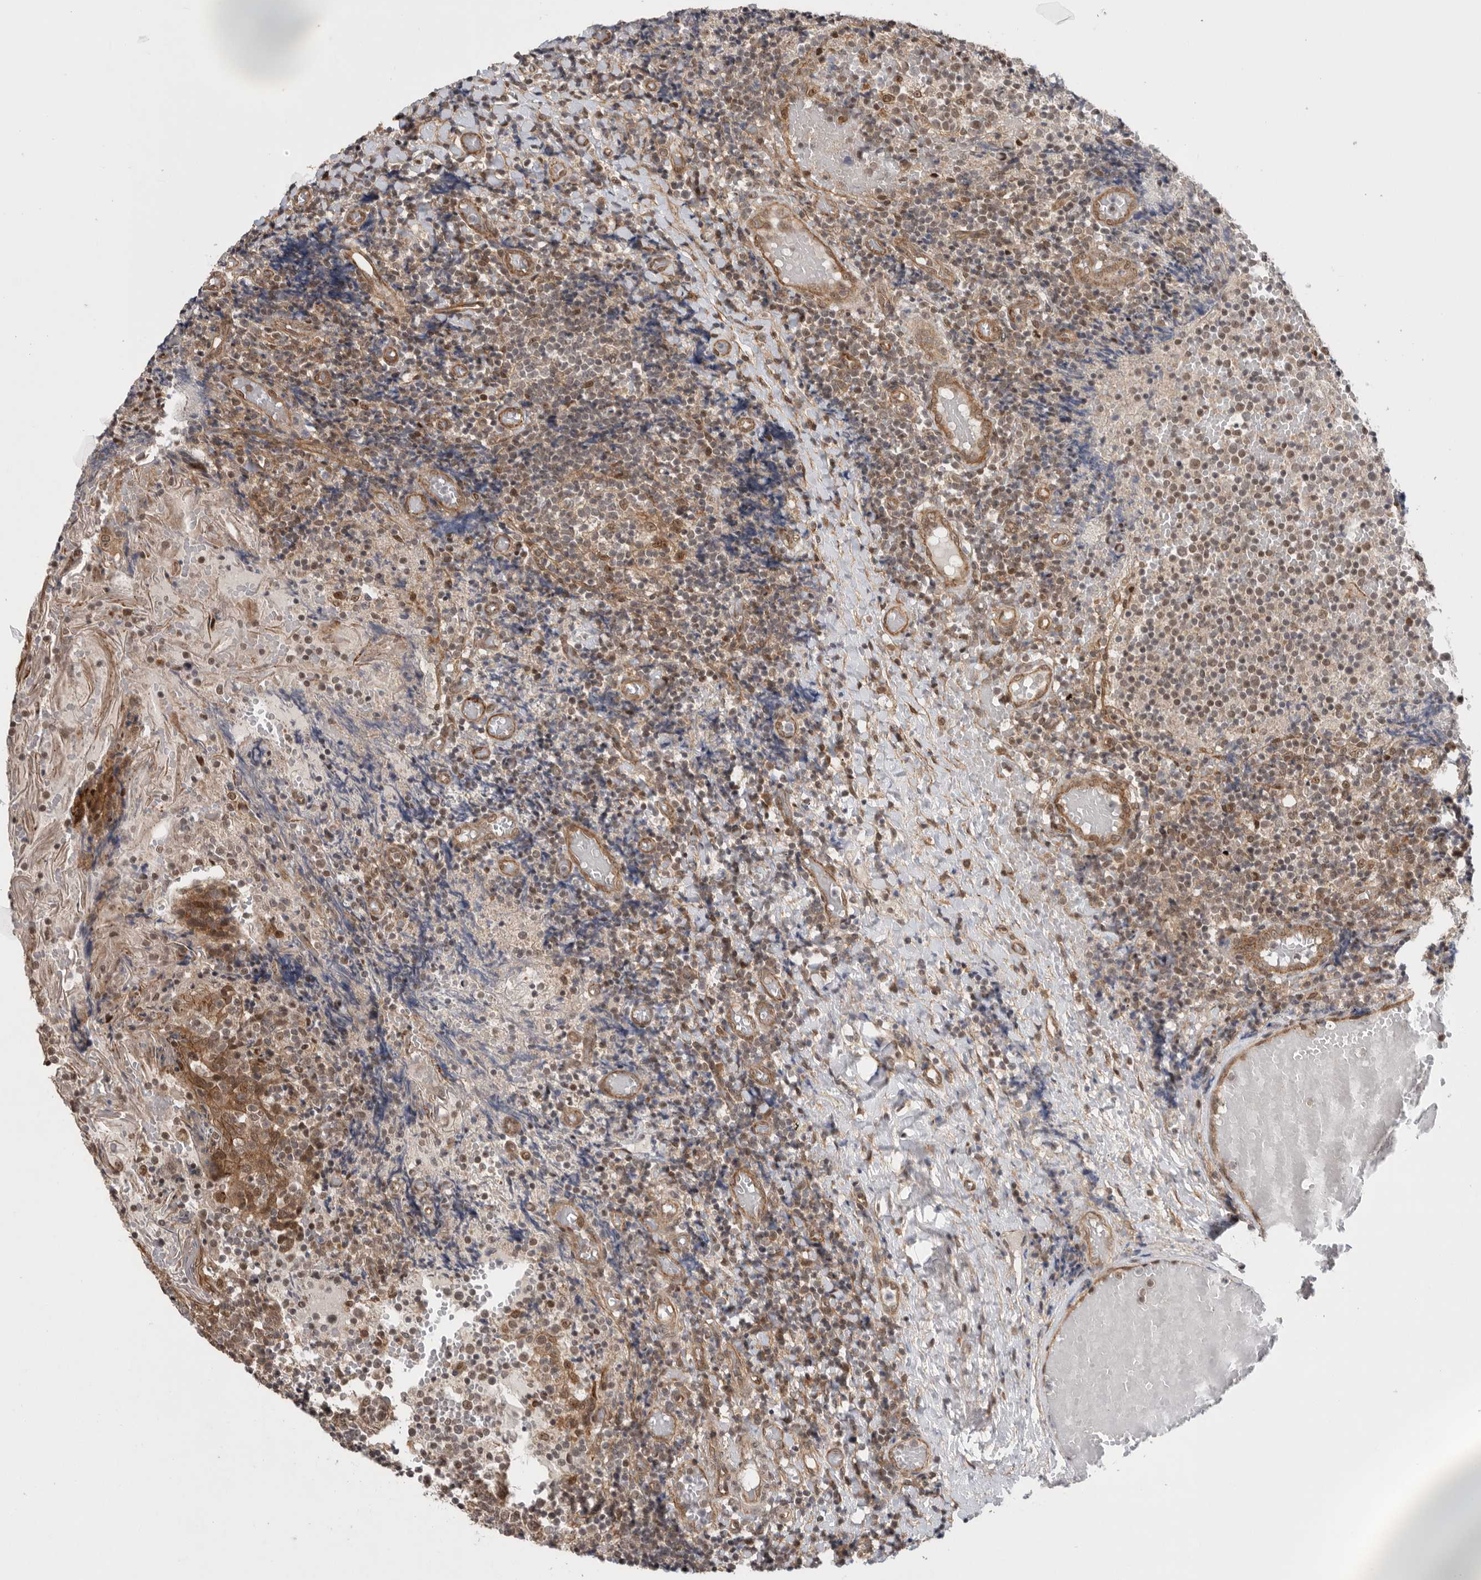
{"staining": {"intensity": "moderate", "quantity": "25%-75%", "location": "cytoplasmic/membranous"}, "tissue": "tonsil", "cell_type": "Germinal center cells", "image_type": "normal", "snomed": [{"axis": "morphology", "description": "Normal tissue, NOS"}, {"axis": "topography", "description": "Tonsil"}], "caption": "About 25%-75% of germinal center cells in normal human tonsil show moderate cytoplasmic/membranous protein expression as visualized by brown immunohistochemical staining.", "gene": "VPS50", "patient": {"sex": "female", "age": 19}}